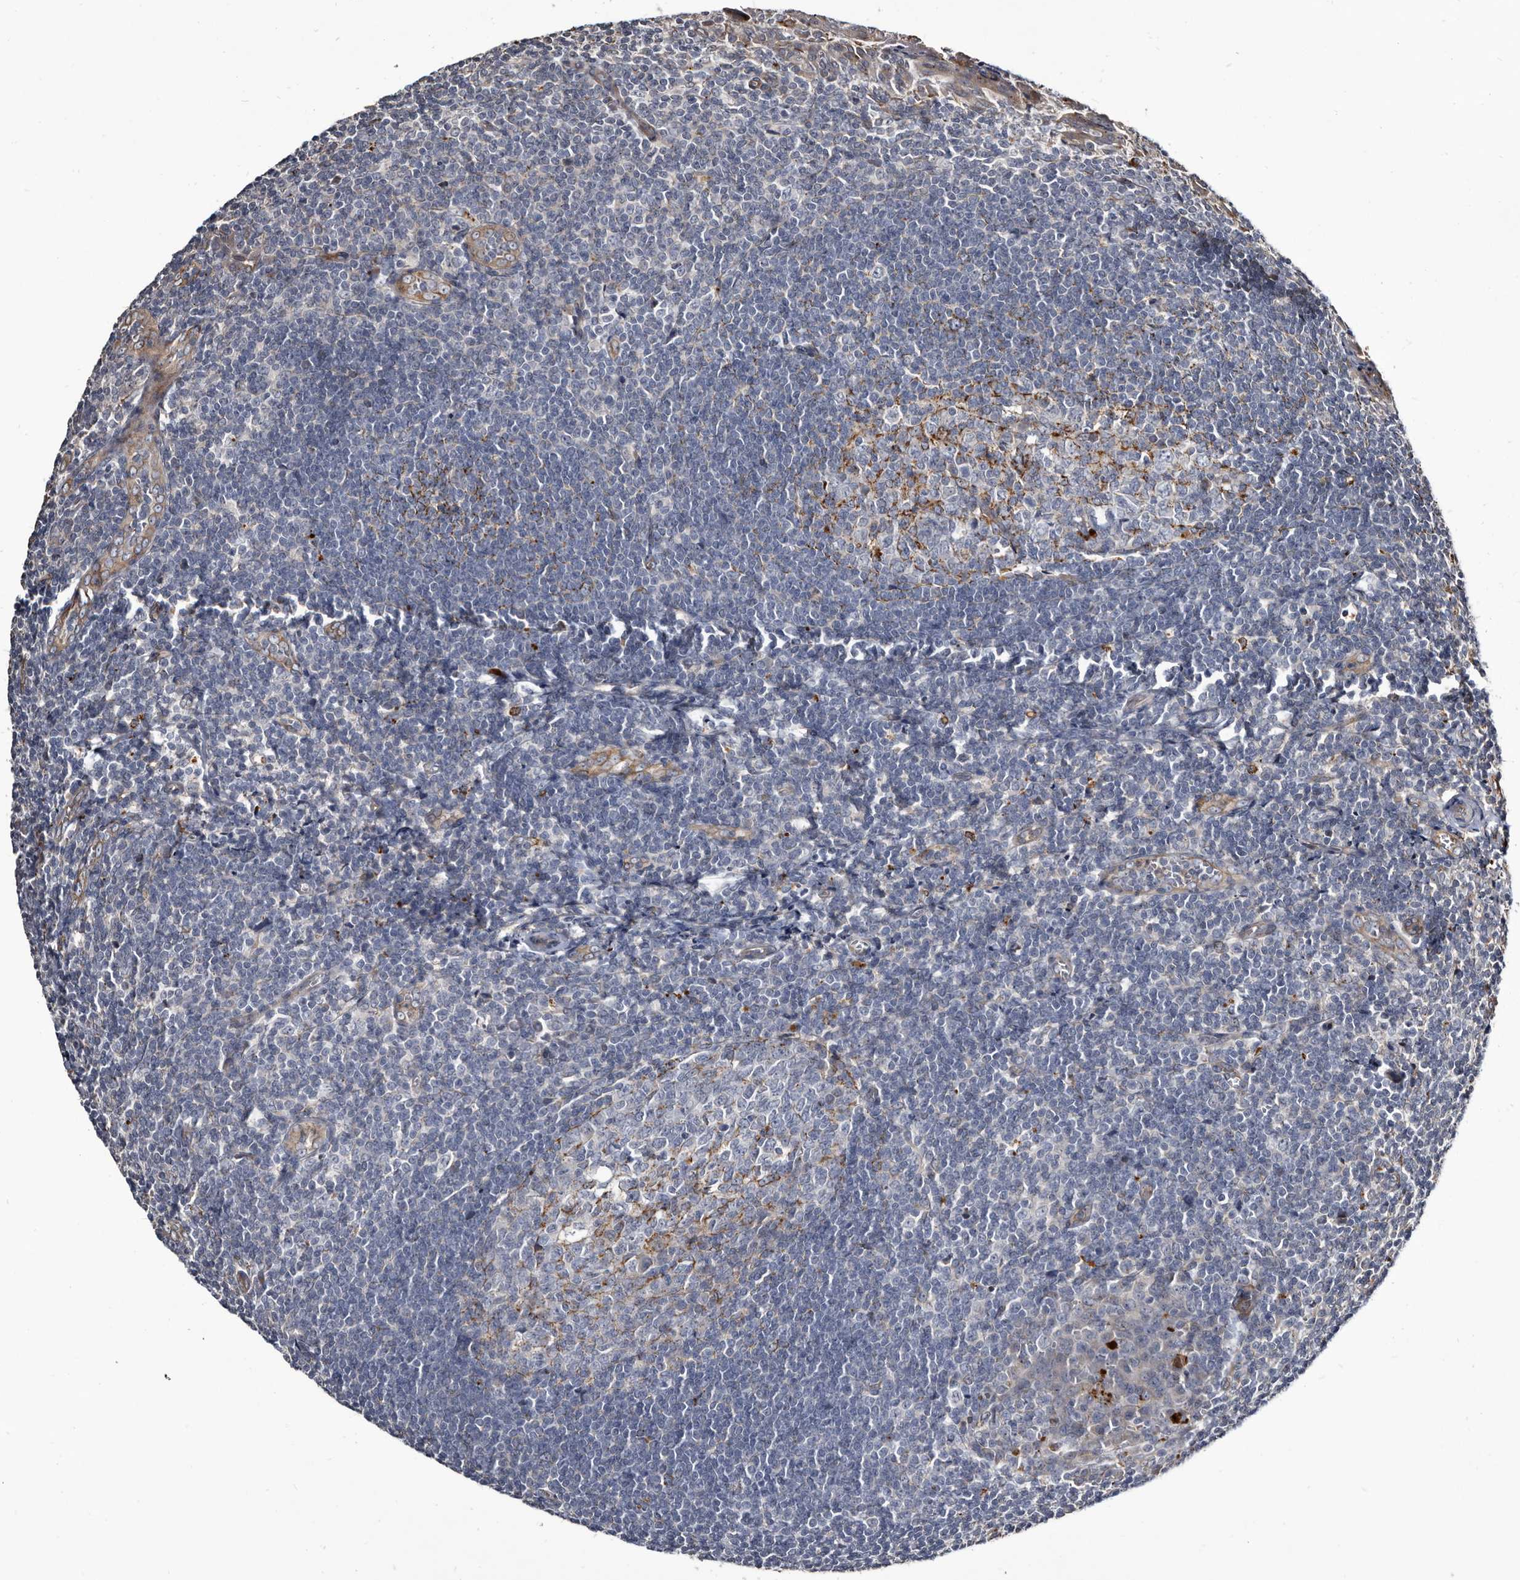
{"staining": {"intensity": "moderate", "quantity": "<25%", "location": "cytoplasmic/membranous"}, "tissue": "tonsil", "cell_type": "Germinal center cells", "image_type": "normal", "snomed": [{"axis": "morphology", "description": "Normal tissue, NOS"}, {"axis": "topography", "description": "Tonsil"}], "caption": "Immunohistochemical staining of normal human tonsil displays moderate cytoplasmic/membranous protein staining in approximately <25% of germinal center cells.", "gene": "CTSA", "patient": {"sex": "male", "age": 27}}